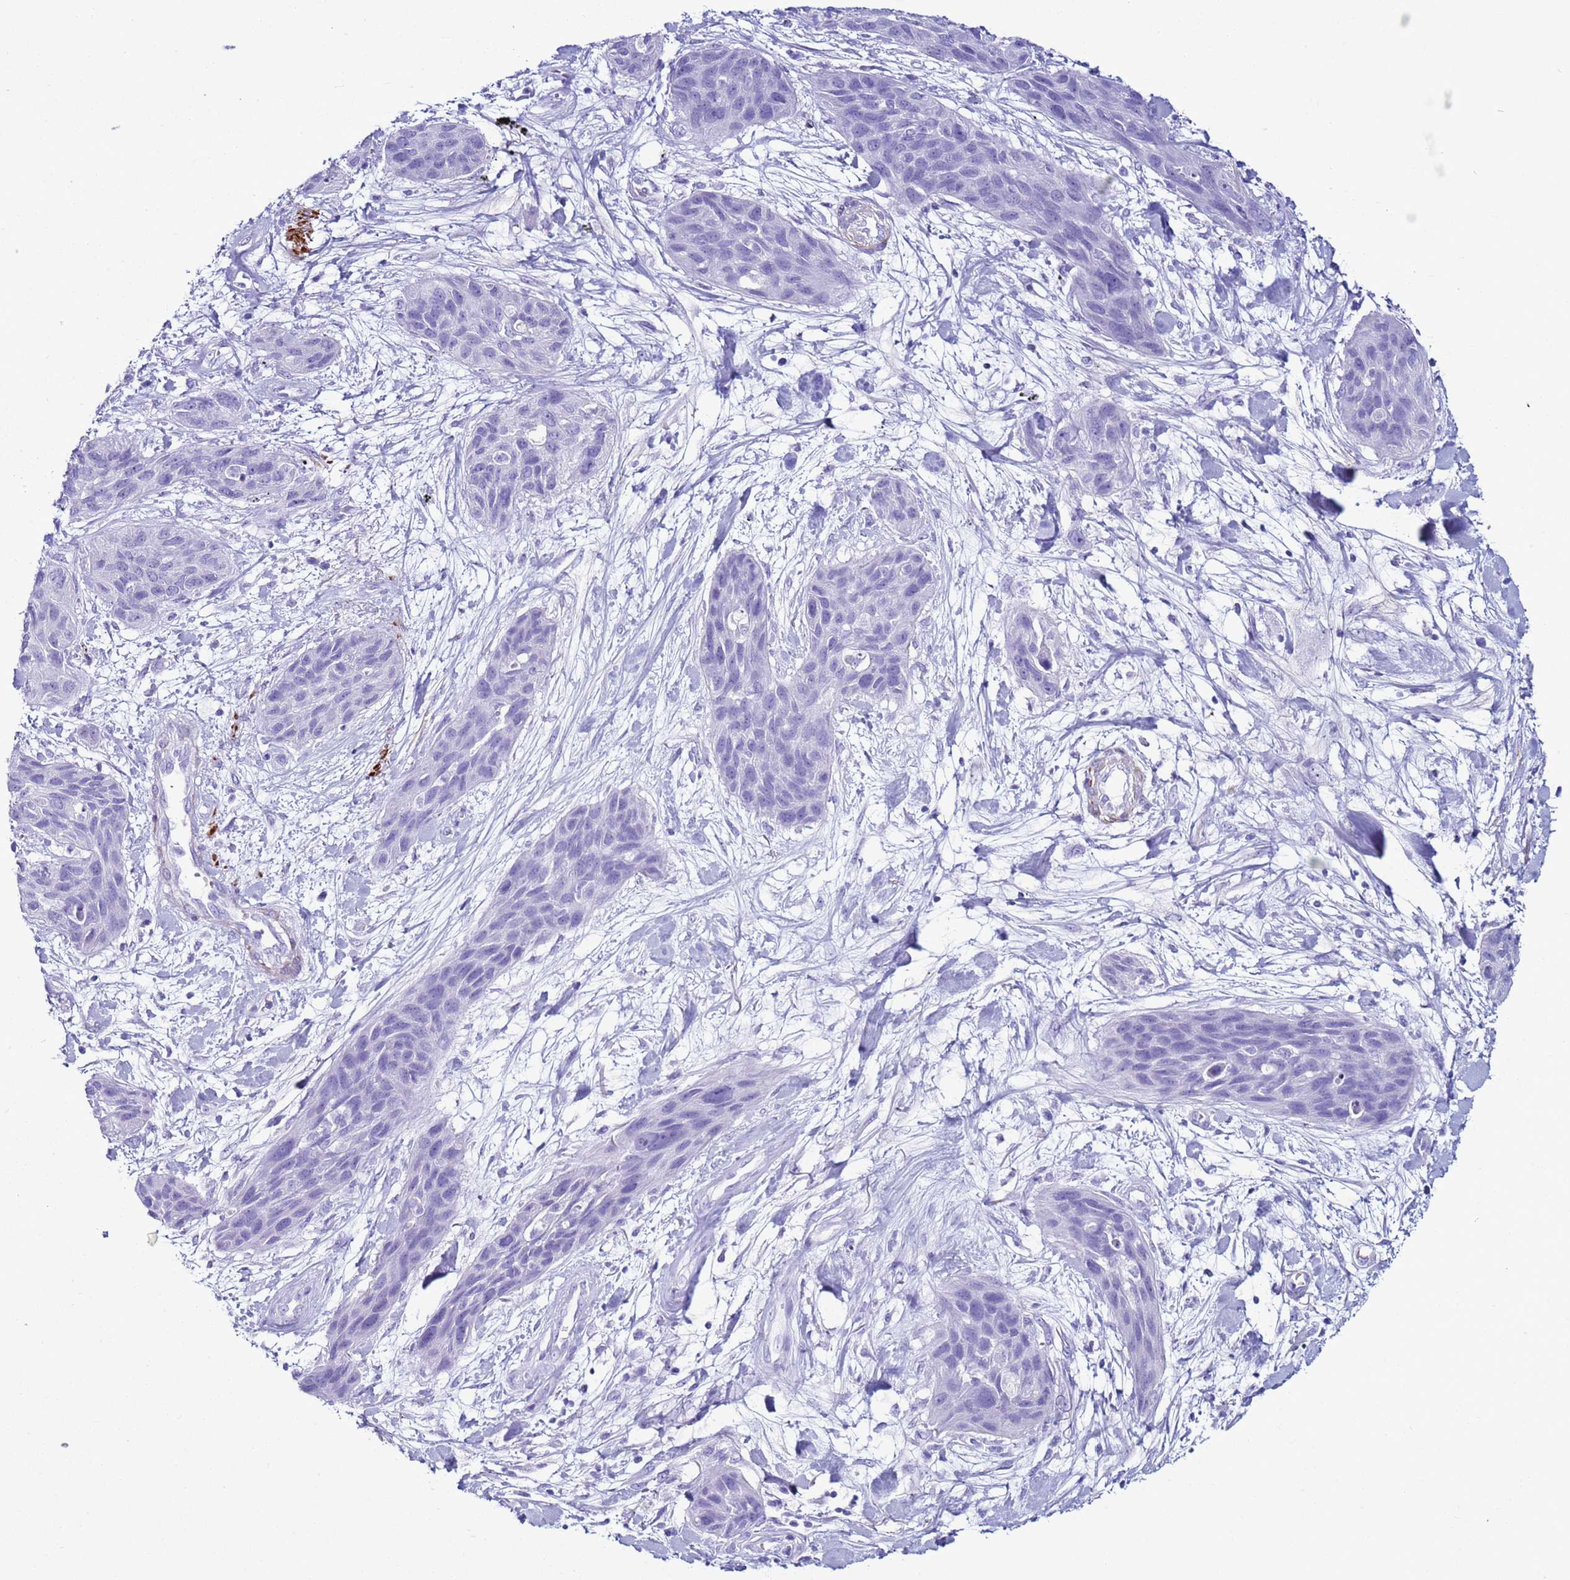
{"staining": {"intensity": "negative", "quantity": "none", "location": "none"}, "tissue": "lung cancer", "cell_type": "Tumor cells", "image_type": "cancer", "snomed": [{"axis": "morphology", "description": "Squamous cell carcinoma, NOS"}, {"axis": "topography", "description": "Lung"}], "caption": "This is a photomicrograph of immunohistochemistry (IHC) staining of lung cancer, which shows no expression in tumor cells. Brightfield microscopy of immunohistochemistry stained with DAB (brown) and hematoxylin (blue), captured at high magnification.", "gene": "LCMT1", "patient": {"sex": "female", "age": 70}}